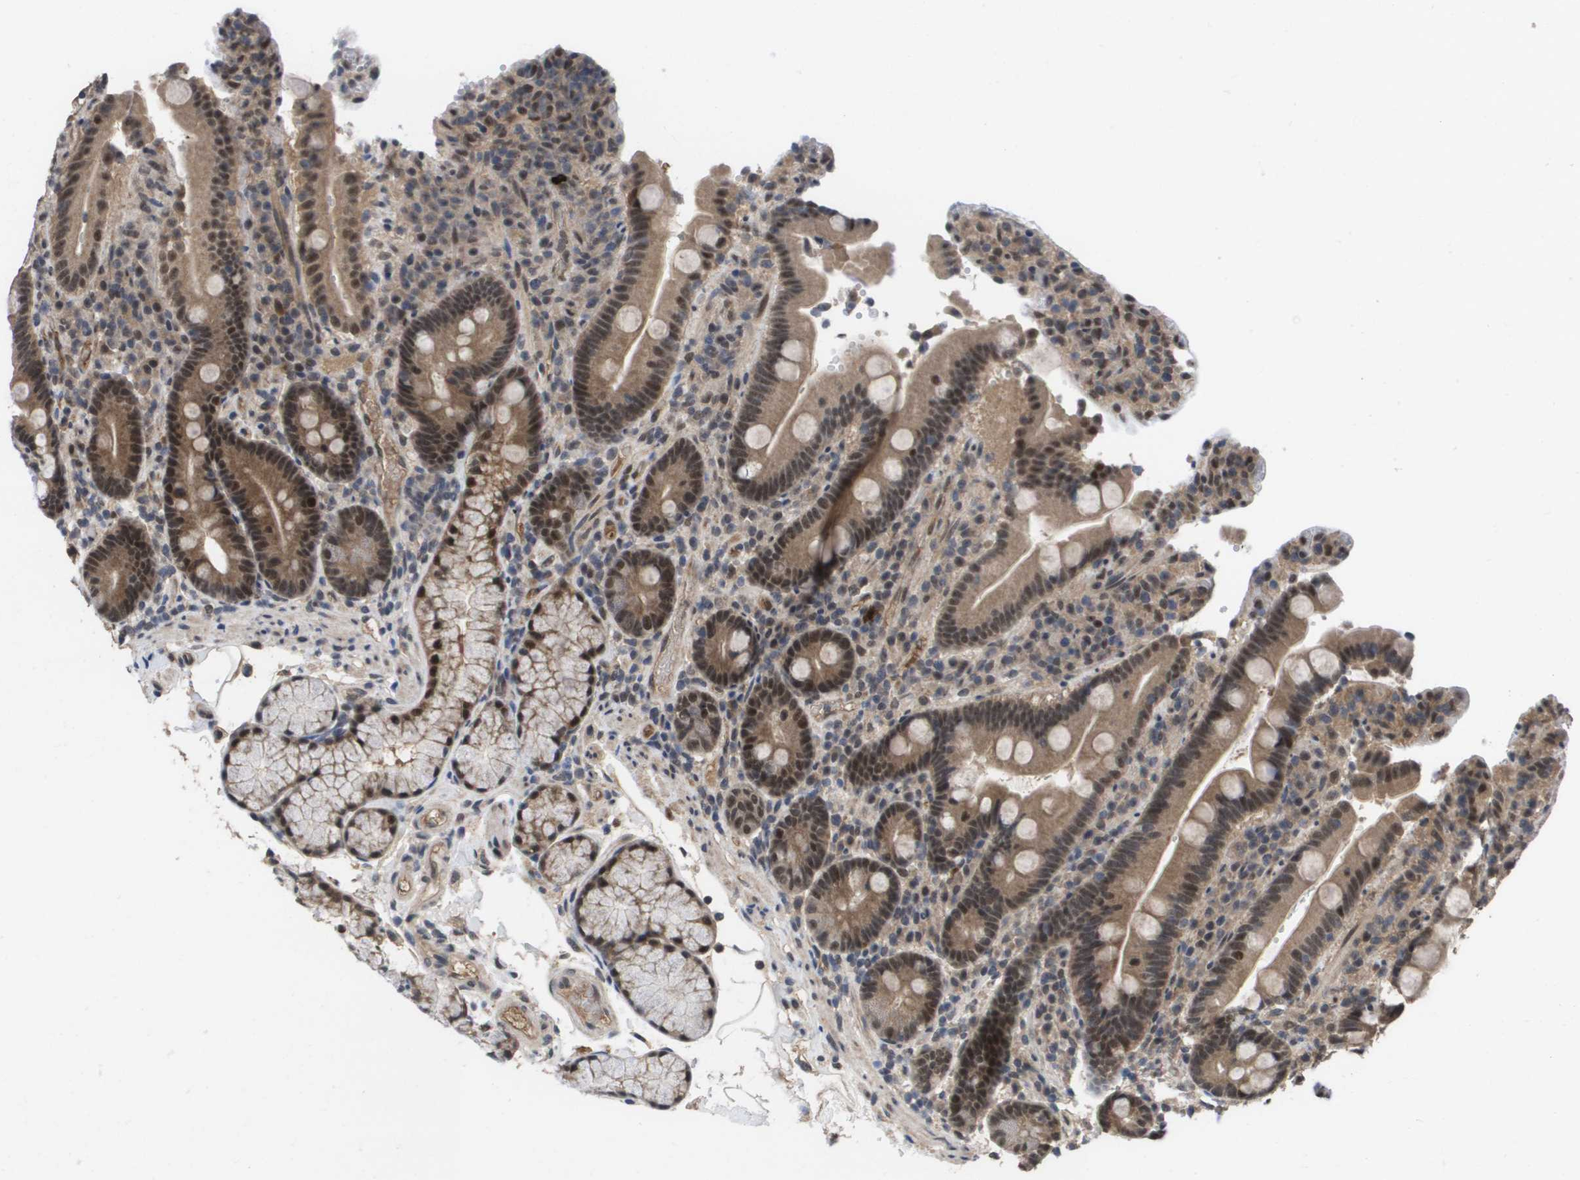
{"staining": {"intensity": "moderate", "quantity": ">75%", "location": "cytoplasmic/membranous,nuclear"}, "tissue": "duodenum", "cell_type": "Glandular cells", "image_type": "normal", "snomed": [{"axis": "morphology", "description": "Normal tissue, NOS"}, {"axis": "topography", "description": "Small intestine, NOS"}], "caption": "A high-resolution histopathology image shows immunohistochemistry staining of benign duodenum, which exhibits moderate cytoplasmic/membranous,nuclear staining in about >75% of glandular cells. (Brightfield microscopy of DAB IHC at high magnification).", "gene": "AMBRA1", "patient": {"sex": "female", "age": 71}}